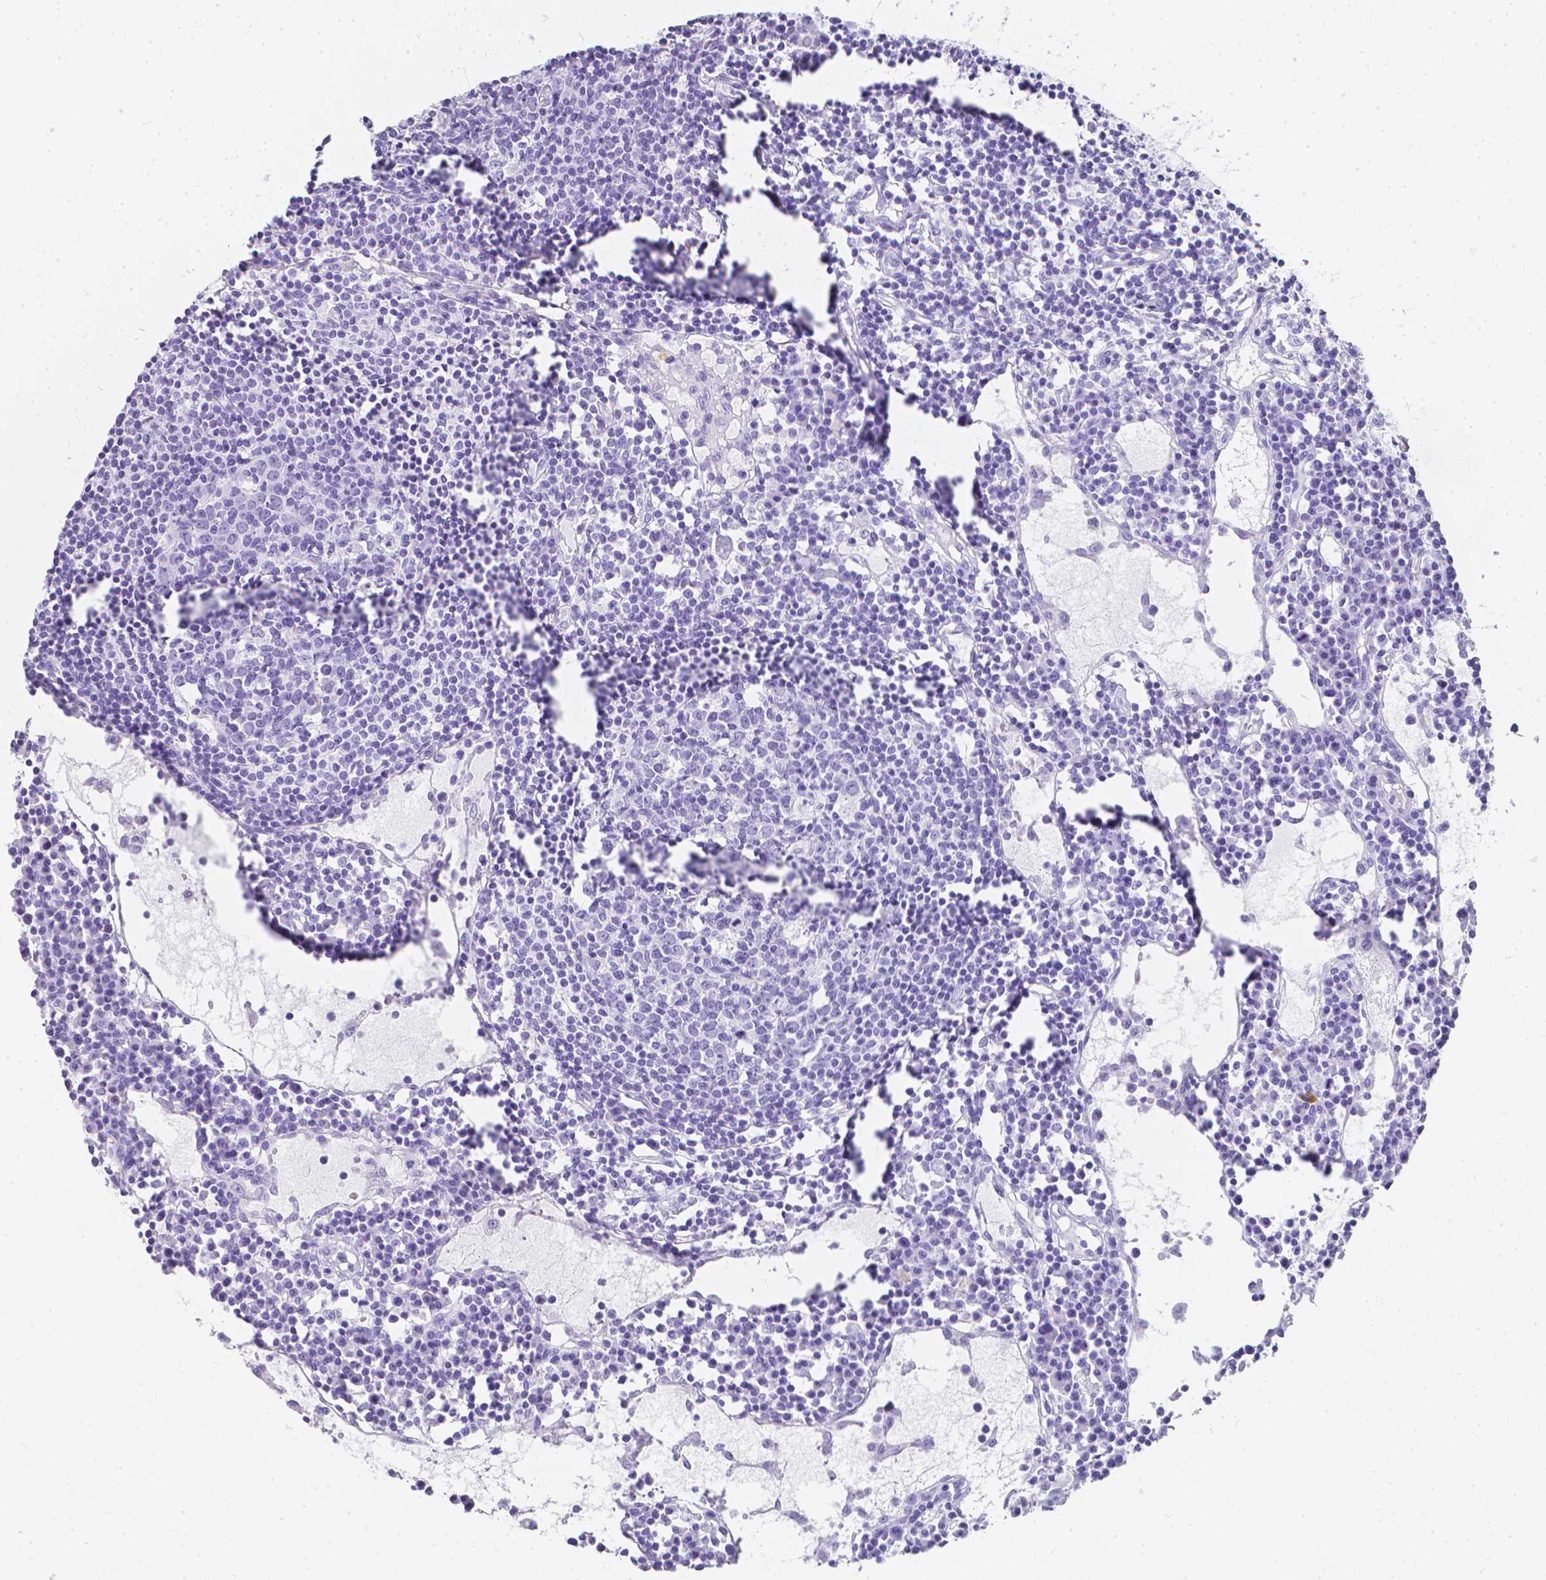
{"staining": {"intensity": "negative", "quantity": "none", "location": "none"}, "tissue": "lymph node", "cell_type": "Germinal center cells", "image_type": "normal", "snomed": [{"axis": "morphology", "description": "Normal tissue, NOS"}, {"axis": "topography", "description": "Lymph node"}], "caption": "Lymph node stained for a protein using IHC demonstrates no positivity germinal center cells.", "gene": "LGALS4", "patient": {"sex": "female", "age": 78}}